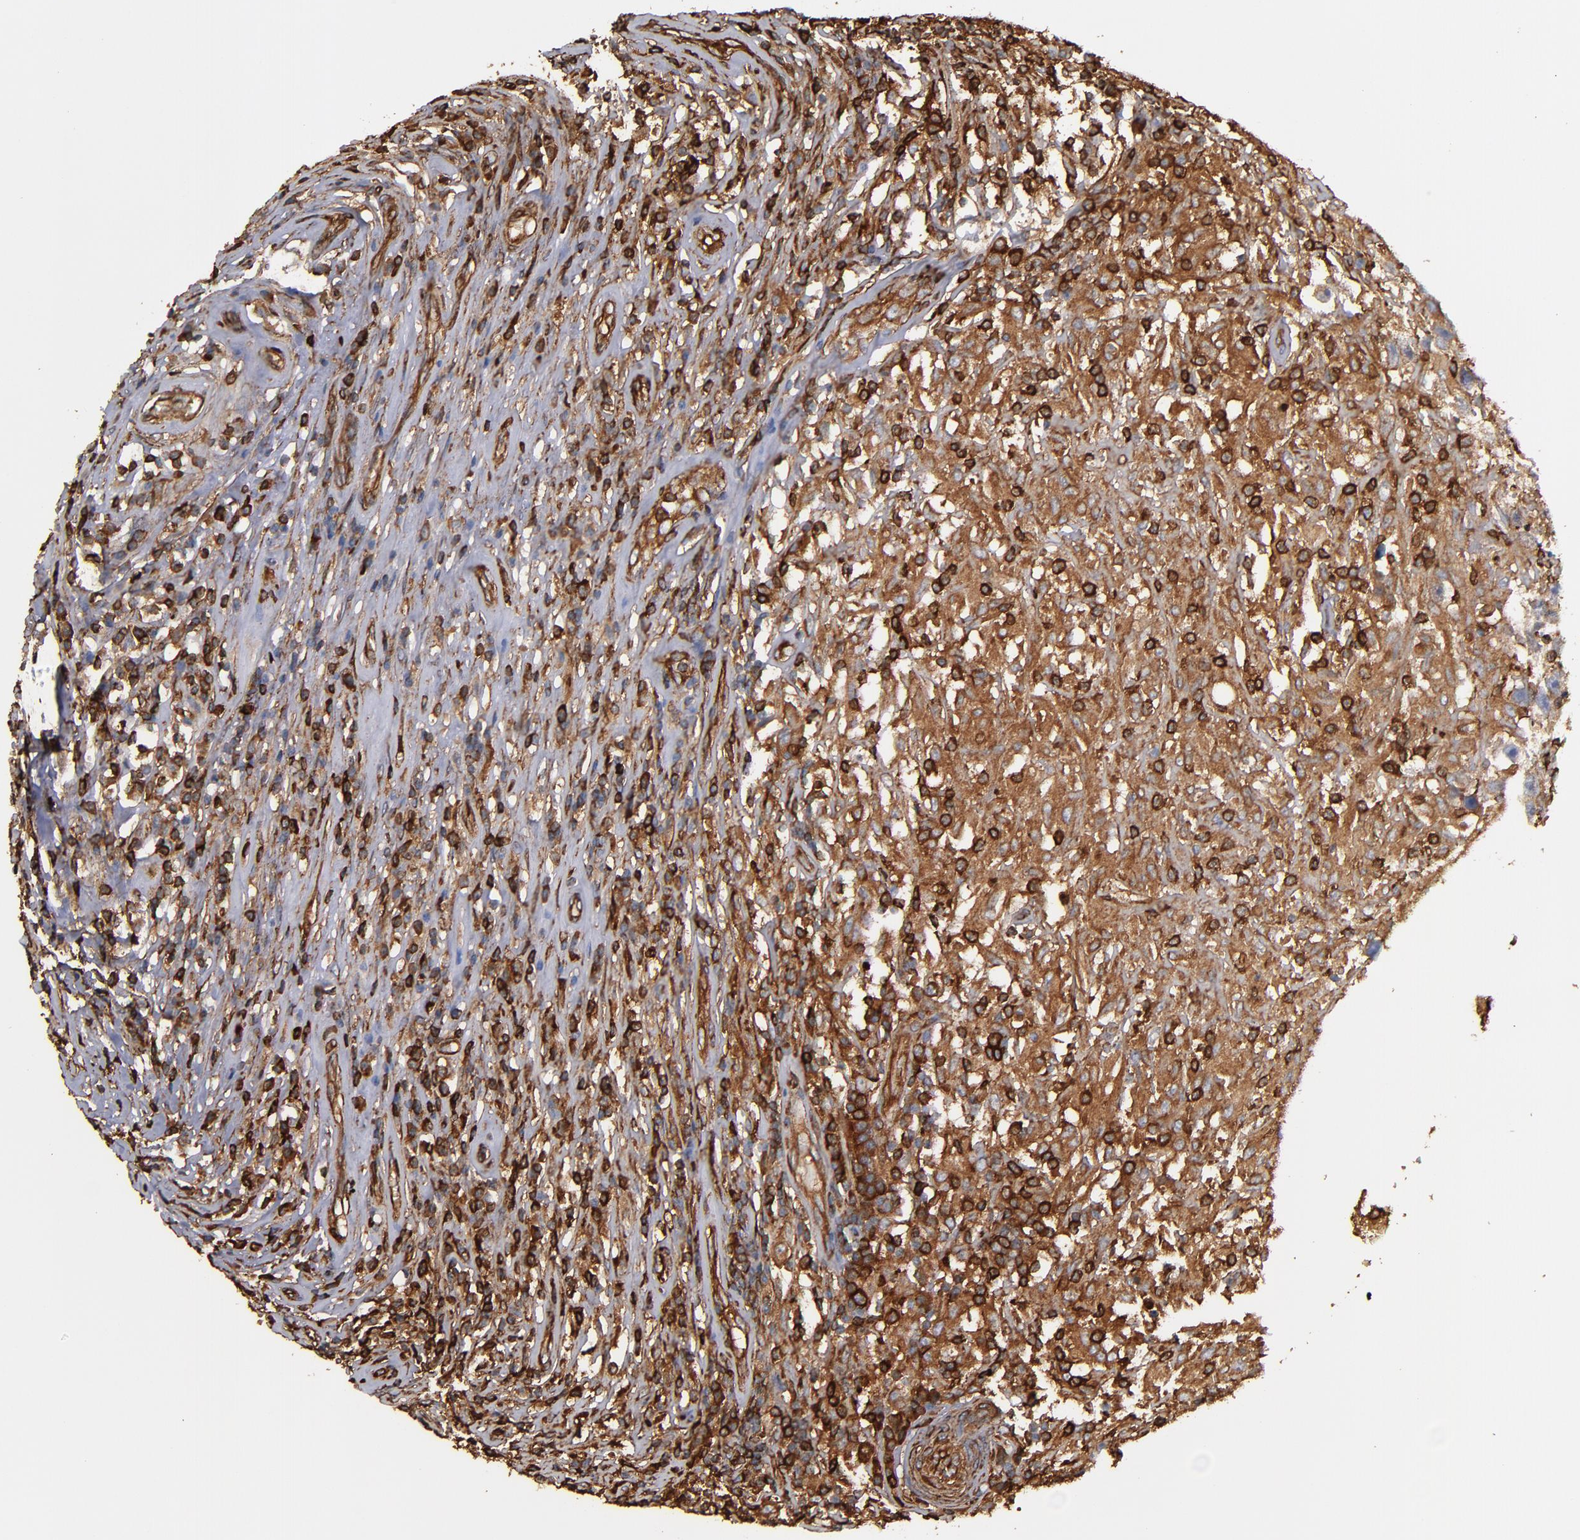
{"staining": {"intensity": "moderate", "quantity": ">75%", "location": "cytoplasmic/membranous"}, "tissue": "testis cancer", "cell_type": "Tumor cells", "image_type": "cancer", "snomed": [{"axis": "morphology", "description": "Seminoma, NOS"}, {"axis": "topography", "description": "Testis"}], "caption": "Testis seminoma stained with a brown dye displays moderate cytoplasmic/membranous positive expression in about >75% of tumor cells.", "gene": "ACTN4", "patient": {"sex": "male", "age": 34}}